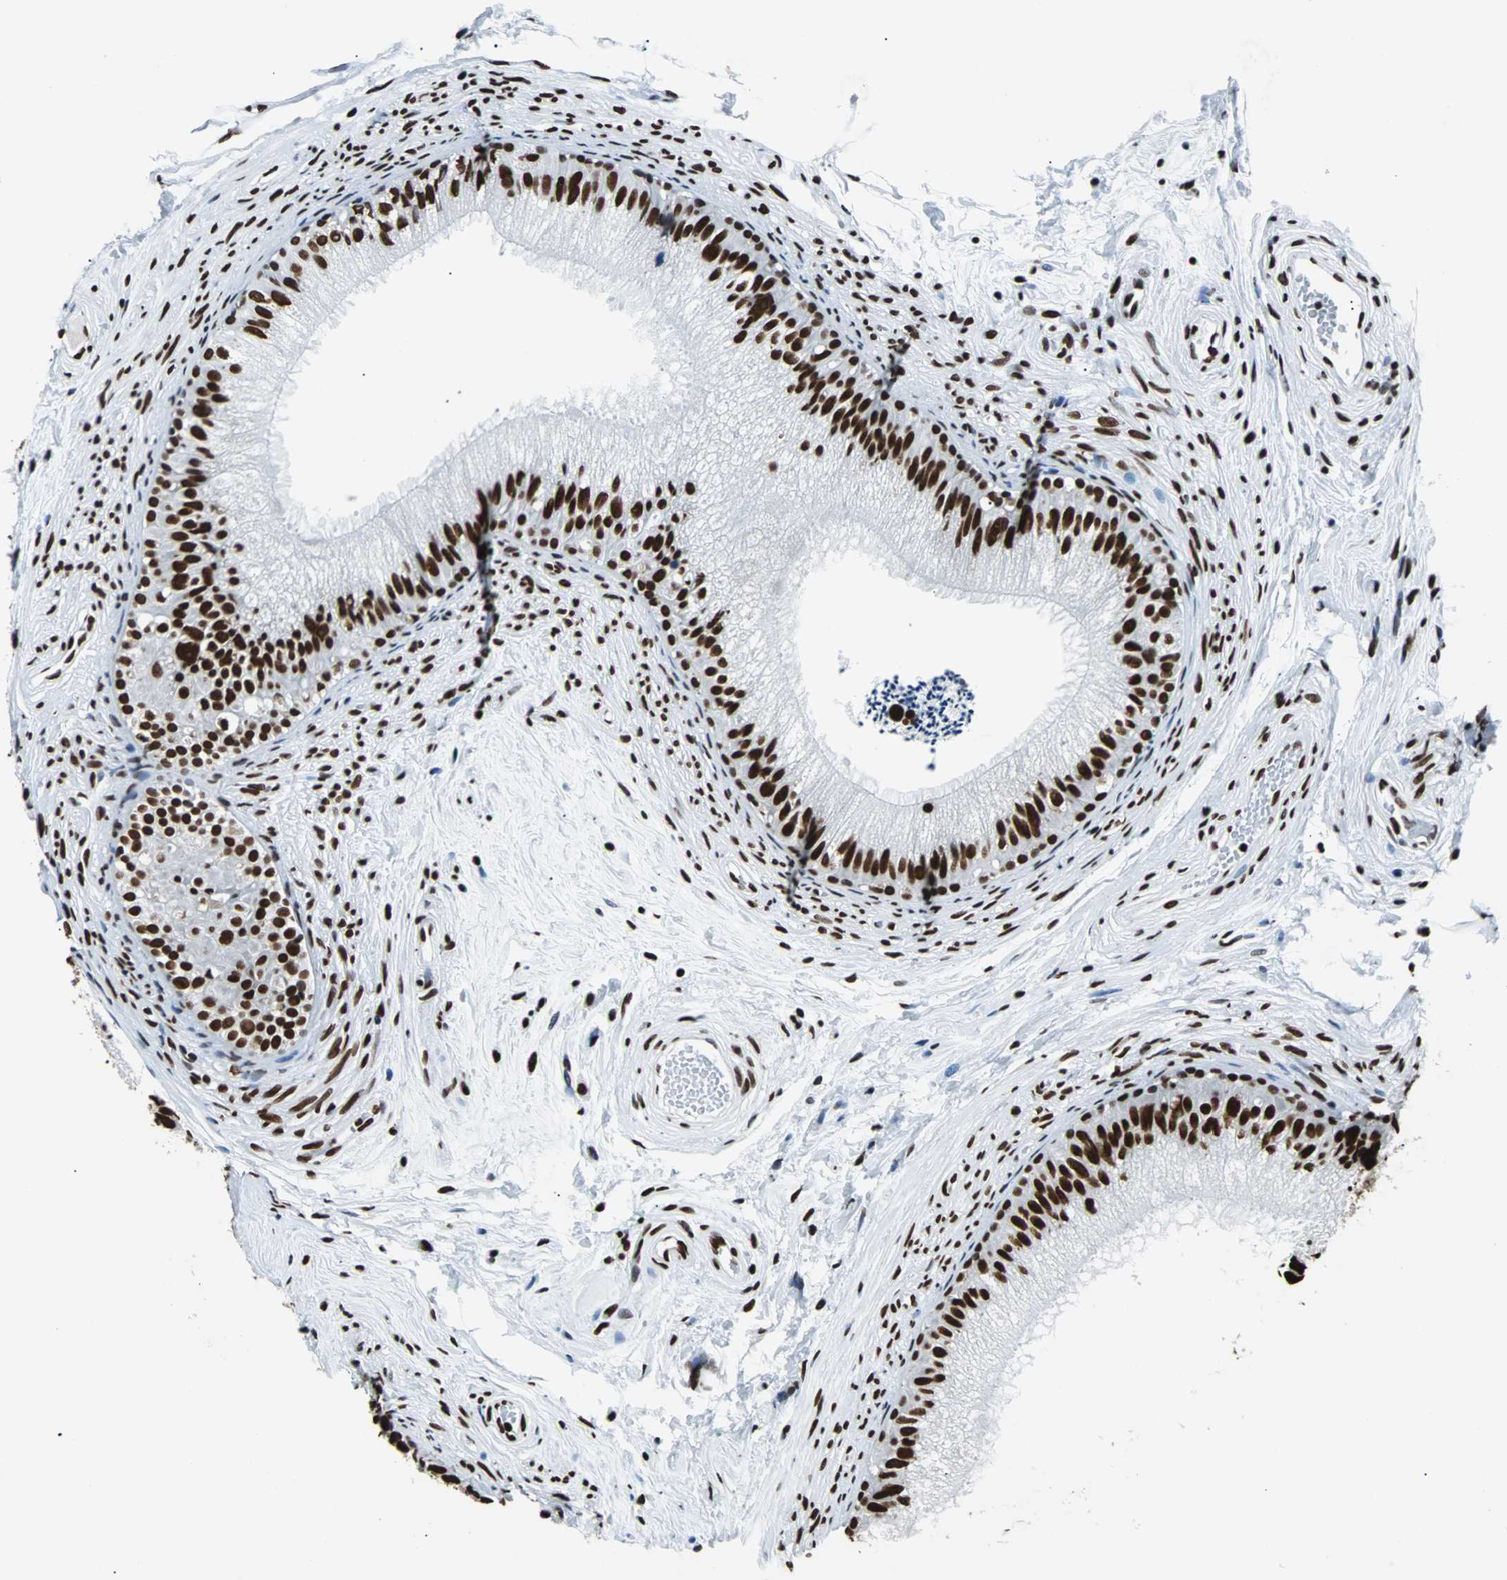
{"staining": {"intensity": "strong", "quantity": ">75%", "location": "nuclear"}, "tissue": "epididymis", "cell_type": "Glandular cells", "image_type": "normal", "snomed": [{"axis": "morphology", "description": "Normal tissue, NOS"}, {"axis": "topography", "description": "Epididymis"}], "caption": "Epididymis stained with DAB (3,3'-diaminobenzidine) IHC exhibits high levels of strong nuclear positivity in approximately >75% of glandular cells.", "gene": "FUBP1", "patient": {"sex": "male", "age": 56}}